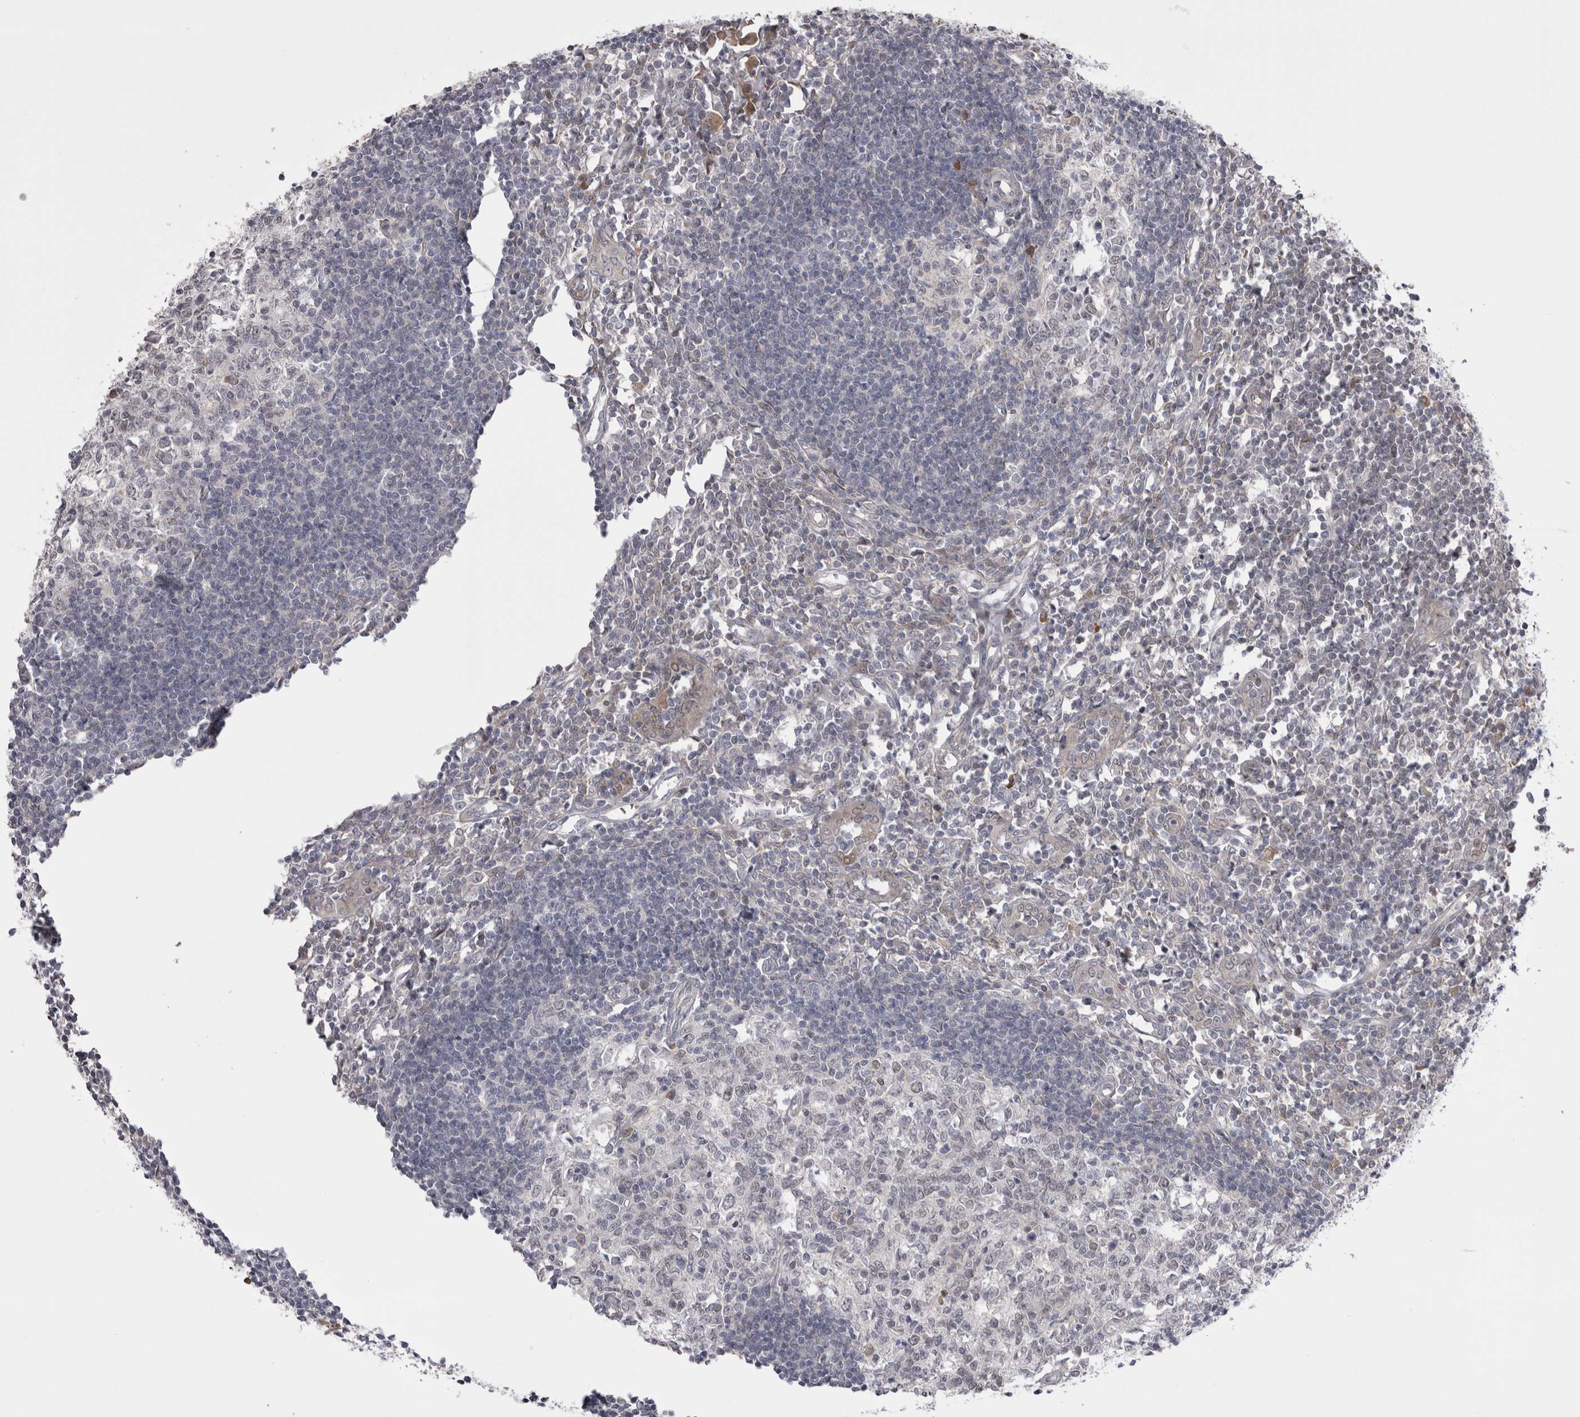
{"staining": {"intensity": "negative", "quantity": "none", "location": "none"}, "tissue": "lymph node", "cell_type": "Germinal center cells", "image_type": "normal", "snomed": [{"axis": "morphology", "description": "Normal tissue, NOS"}, {"axis": "morphology", "description": "Malignant melanoma, Metastatic site"}, {"axis": "topography", "description": "Lymph node"}], "caption": "Protein analysis of benign lymph node displays no significant staining in germinal center cells.", "gene": "CHIC1", "patient": {"sex": "male", "age": 41}}